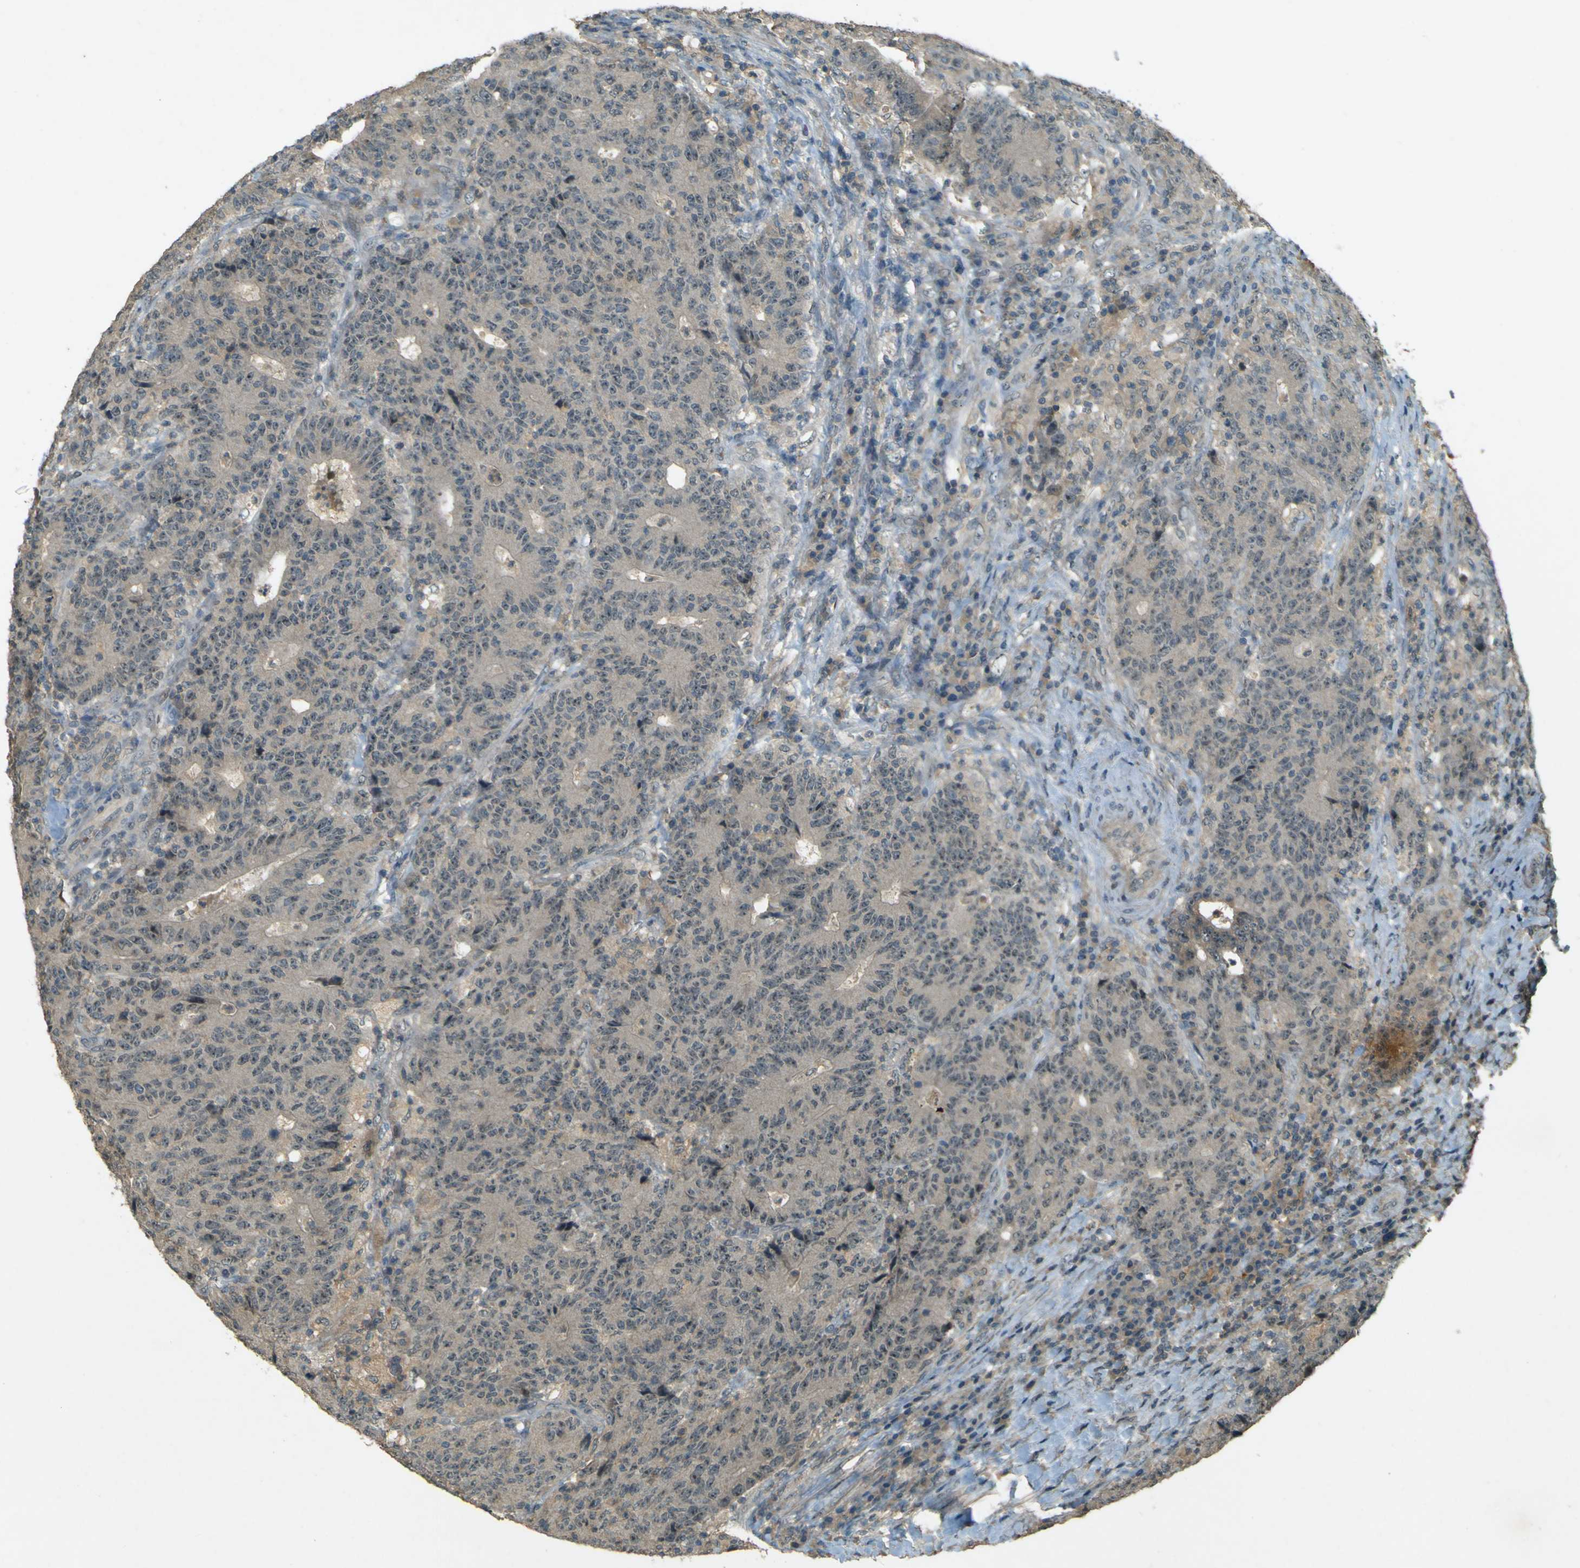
{"staining": {"intensity": "weak", "quantity": ">75%", "location": "cytoplasmic/membranous"}, "tissue": "colorectal cancer", "cell_type": "Tumor cells", "image_type": "cancer", "snomed": [{"axis": "morphology", "description": "Normal tissue, NOS"}, {"axis": "morphology", "description": "Adenocarcinoma, NOS"}, {"axis": "topography", "description": "Colon"}], "caption": "IHC (DAB) staining of human colorectal adenocarcinoma exhibits weak cytoplasmic/membranous protein staining in approximately >75% of tumor cells. (IHC, brightfield microscopy, high magnification).", "gene": "MPDZ", "patient": {"sex": "female", "age": 75}}